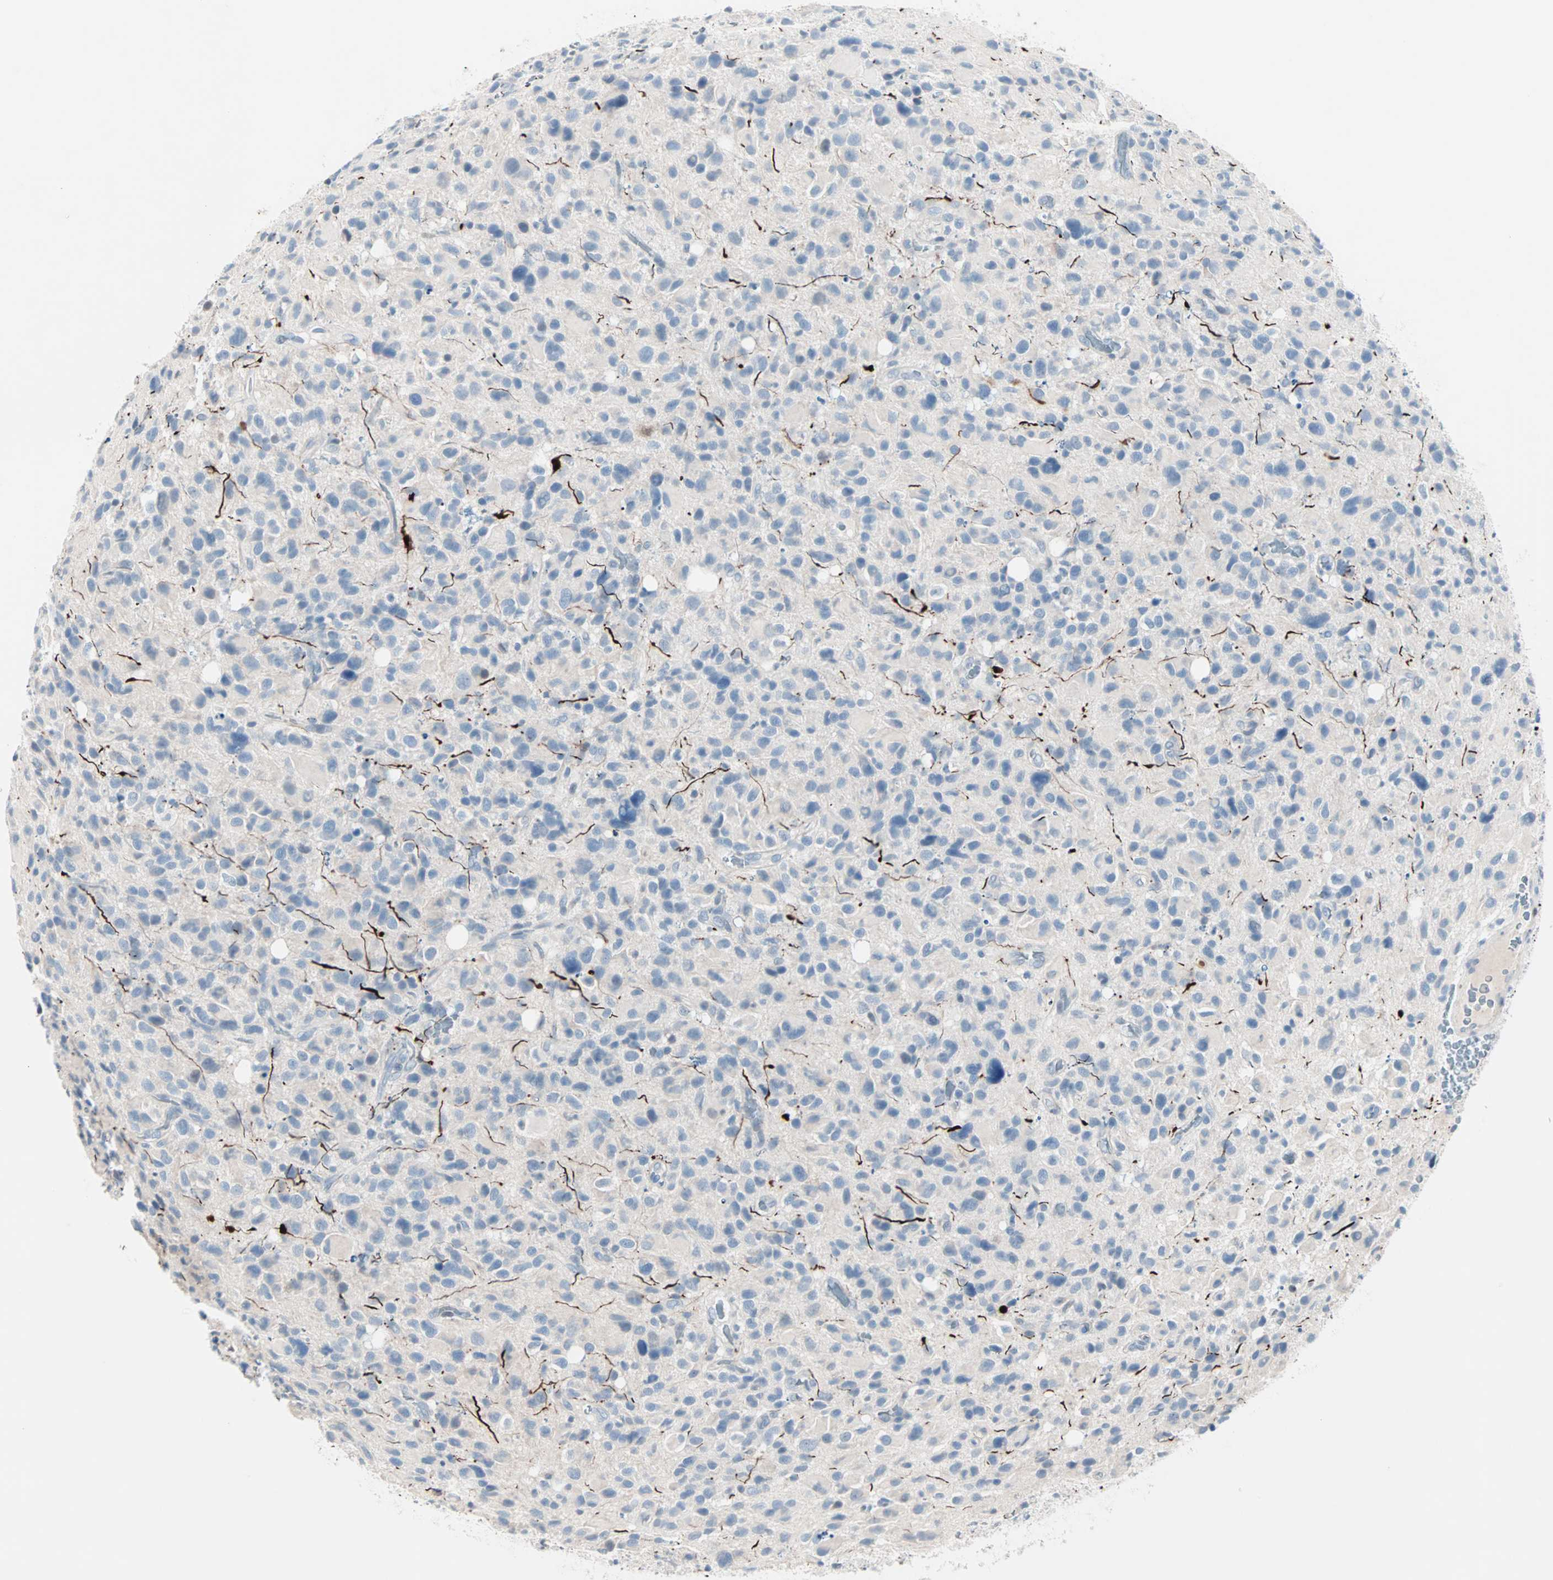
{"staining": {"intensity": "negative", "quantity": "none", "location": "none"}, "tissue": "glioma", "cell_type": "Tumor cells", "image_type": "cancer", "snomed": [{"axis": "morphology", "description": "Glioma, malignant, High grade"}, {"axis": "topography", "description": "Brain"}], "caption": "High power microscopy photomicrograph of an immunohistochemistry (IHC) micrograph of malignant glioma (high-grade), revealing no significant staining in tumor cells.", "gene": "NEFH", "patient": {"sex": "male", "age": 48}}